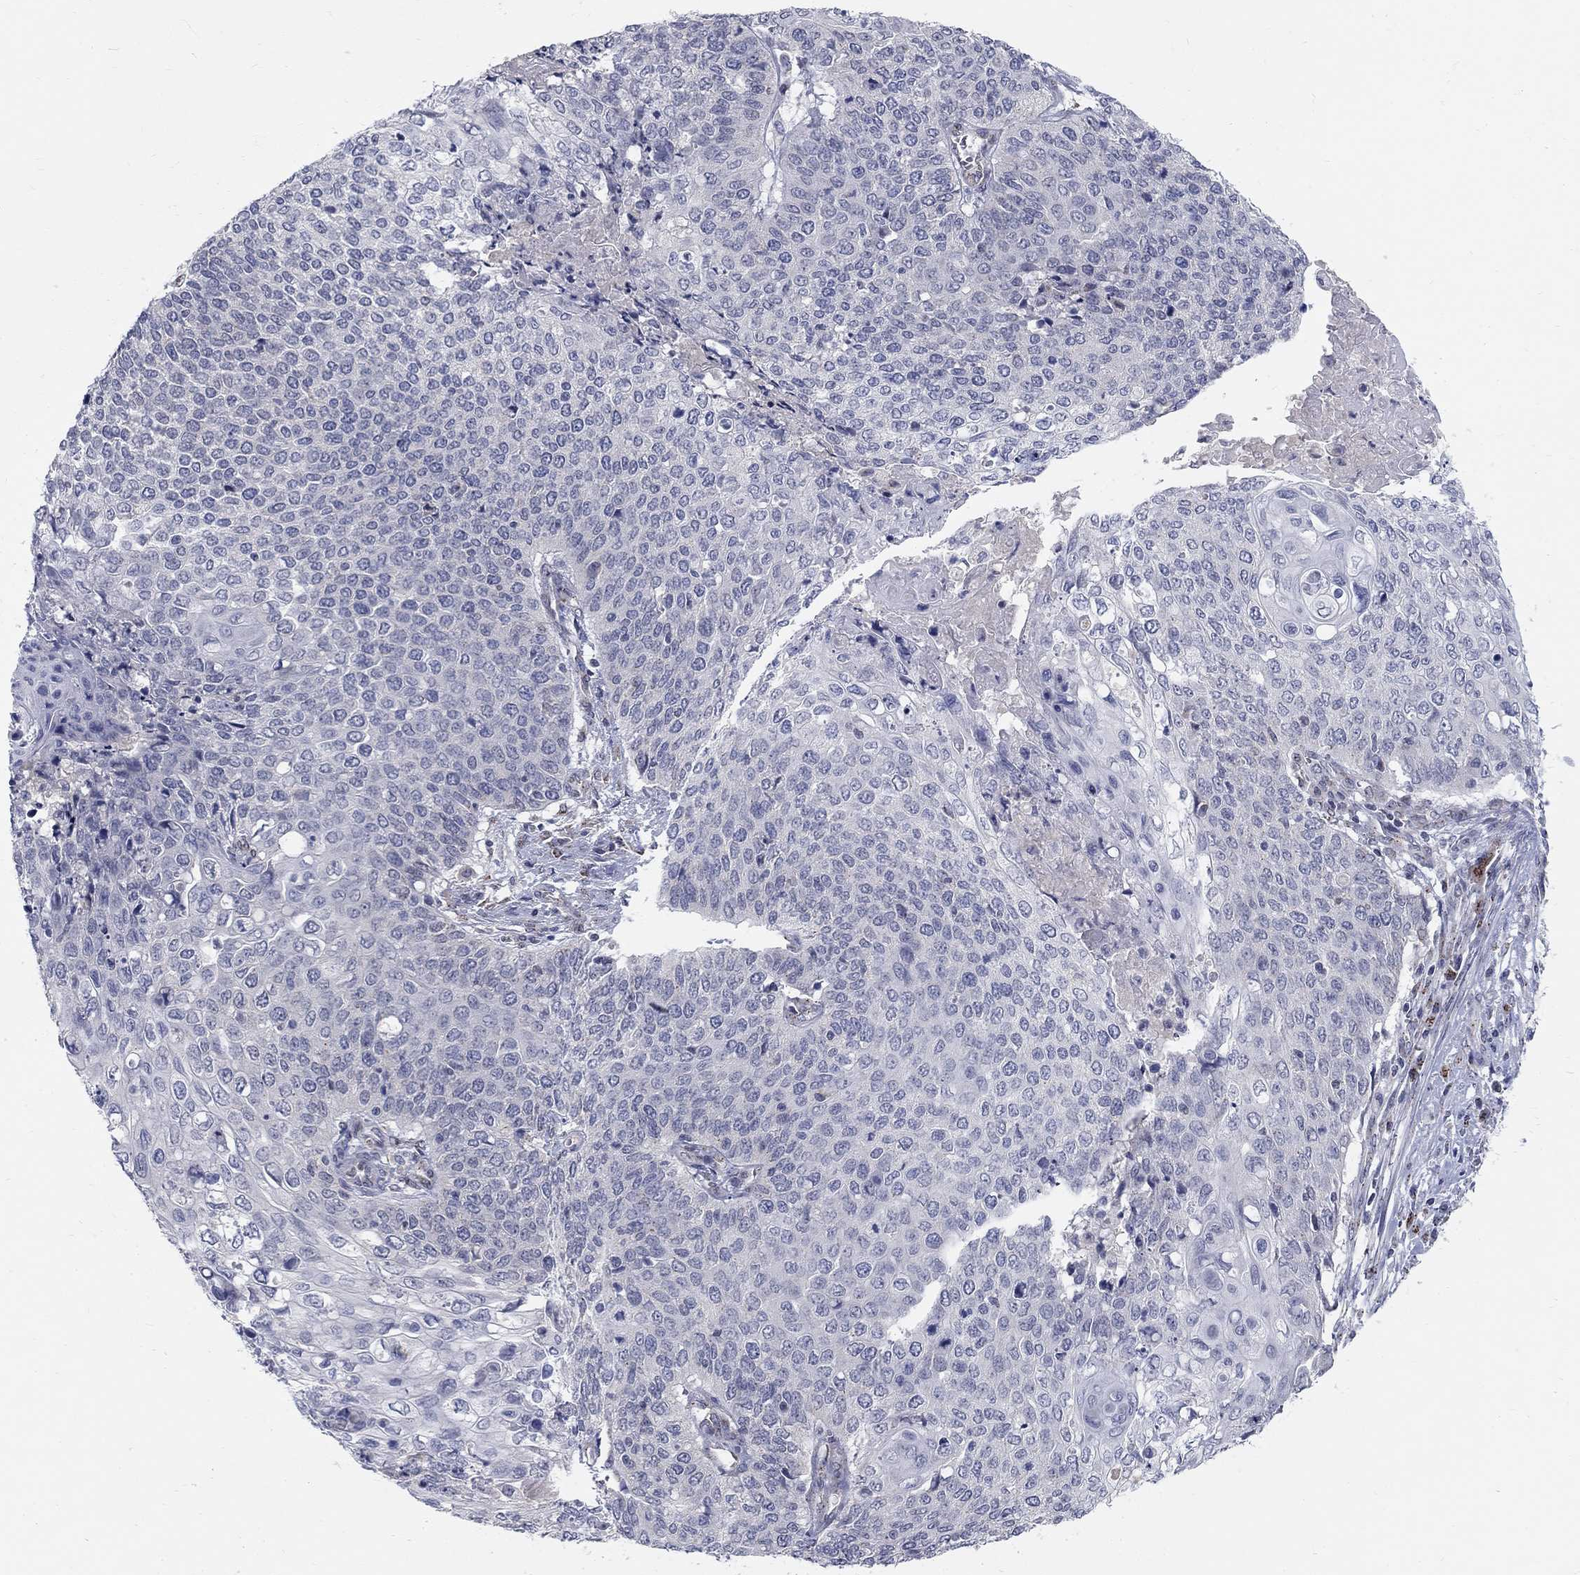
{"staining": {"intensity": "negative", "quantity": "none", "location": "none"}, "tissue": "cervical cancer", "cell_type": "Tumor cells", "image_type": "cancer", "snomed": [{"axis": "morphology", "description": "Squamous cell carcinoma, NOS"}, {"axis": "topography", "description": "Cervix"}], "caption": "Tumor cells are negative for protein expression in human squamous cell carcinoma (cervical).", "gene": "PANK3", "patient": {"sex": "female", "age": 39}}